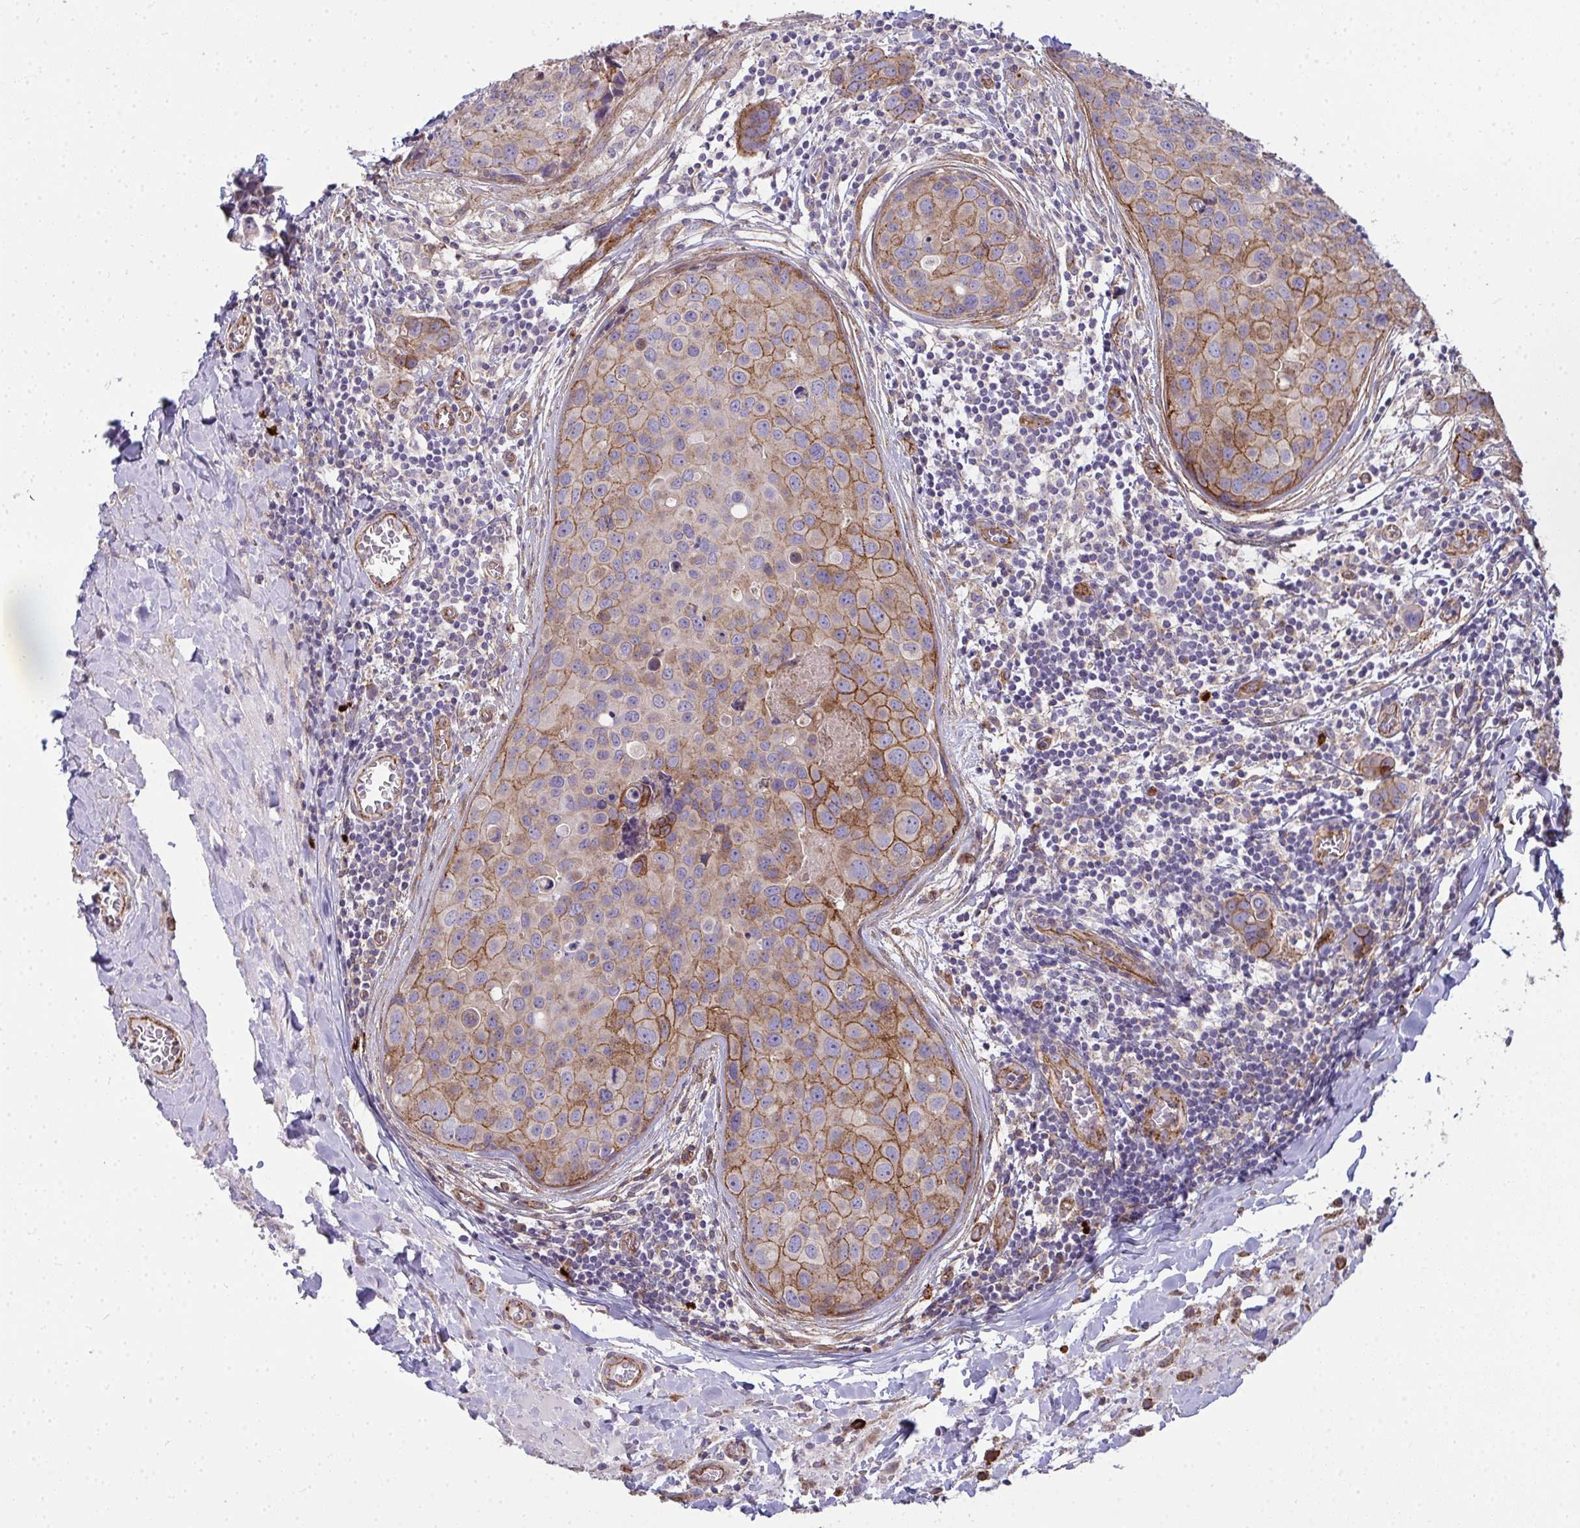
{"staining": {"intensity": "moderate", "quantity": "25%-75%", "location": "cytoplasmic/membranous"}, "tissue": "breast cancer", "cell_type": "Tumor cells", "image_type": "cancer", "snomed": [{"axis": "morphology", "description": "Duct carcinoma"}, {"axis": "topography", "description": "Breast"}], "caption": "Breast cancer (invasive ductal carcinoma) stained with immunohistochemistry displays moderate cytoplasmic/membranous positivity in about 25%-75% of tumor cells.", "gene": "SH2D1B", "patient": {"sex": "female", "age": 24}}